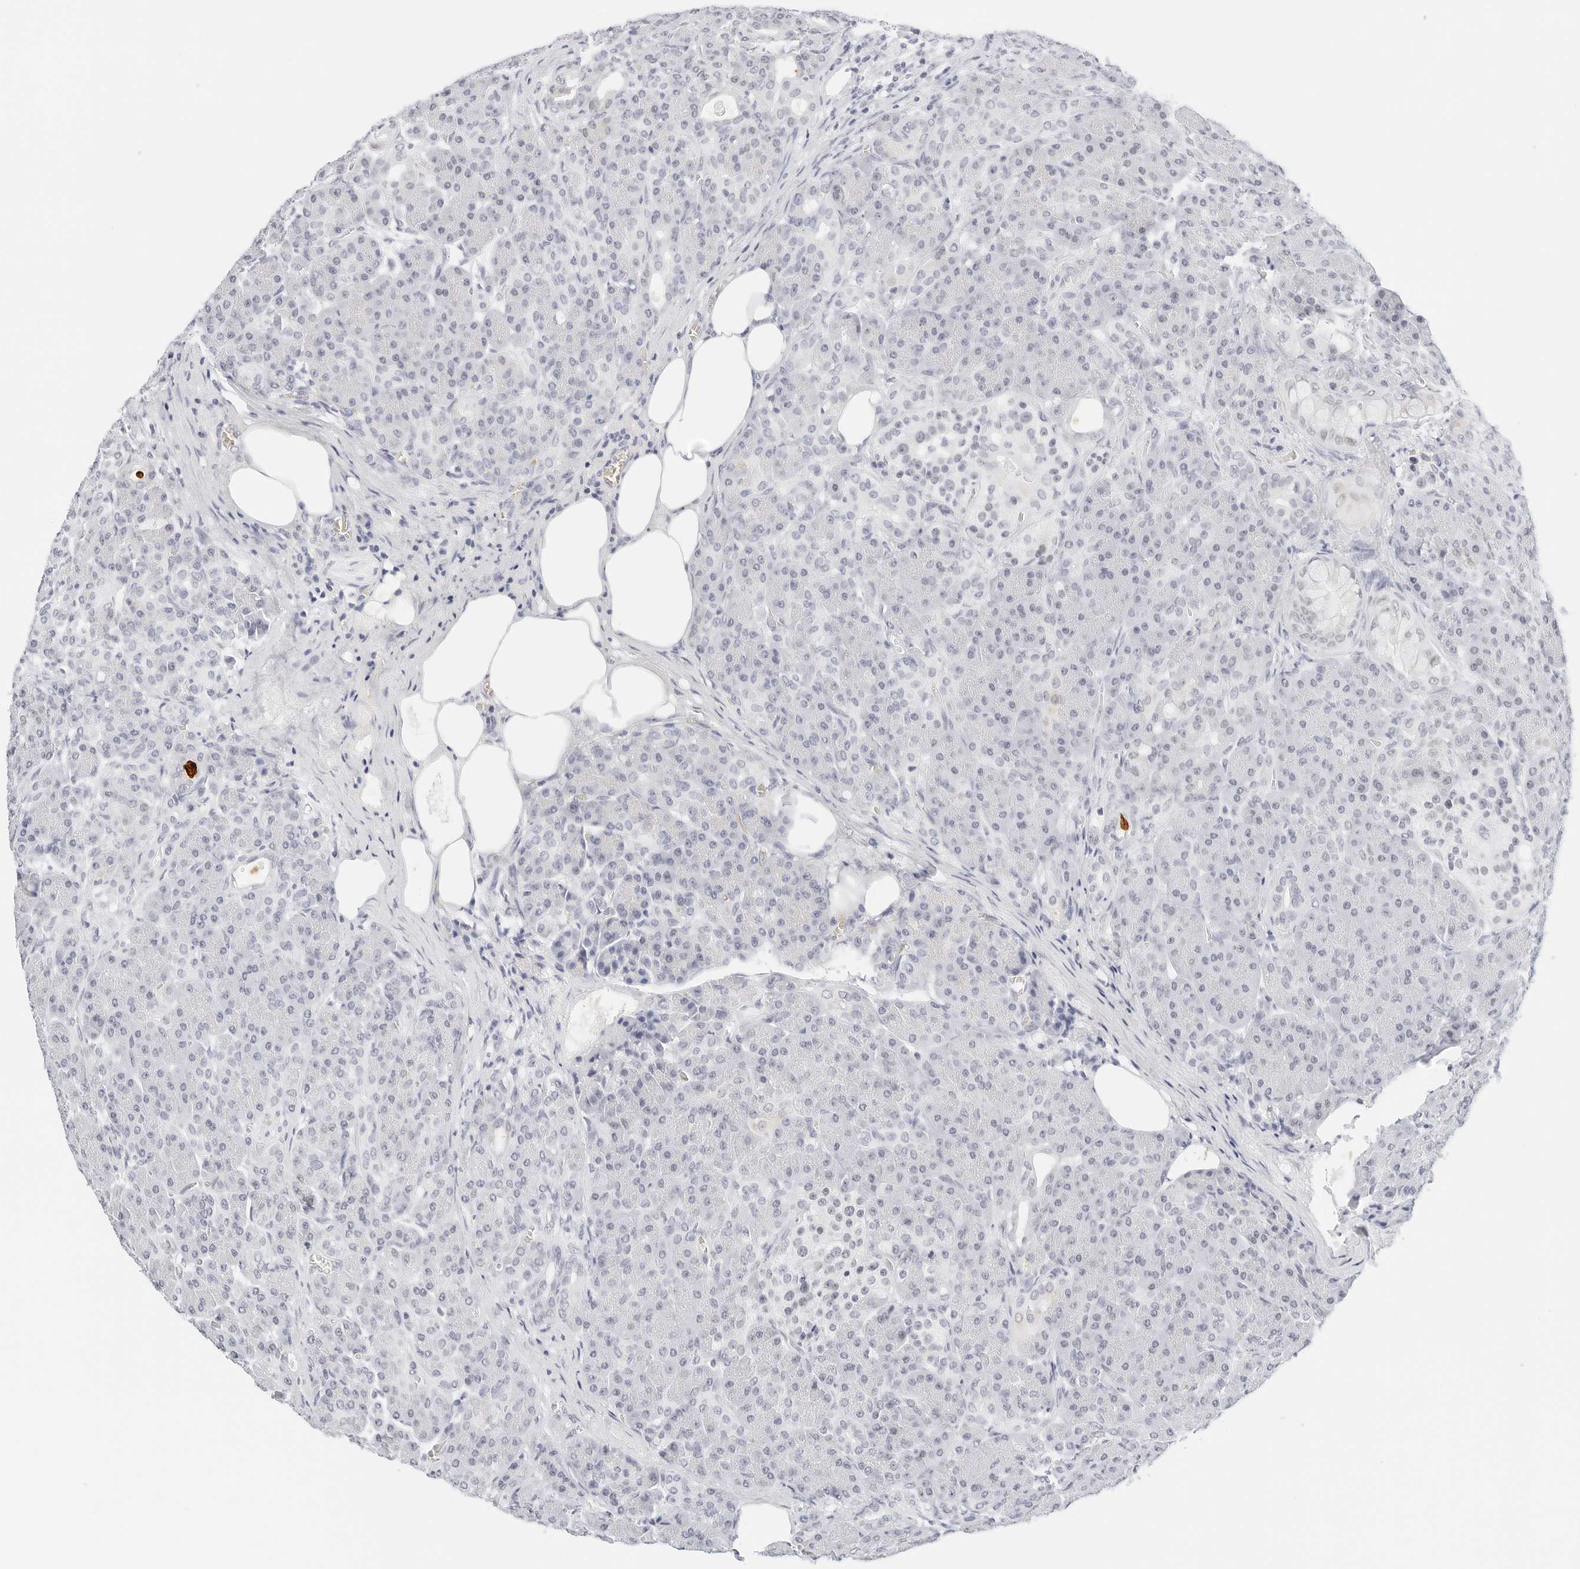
{"staining": {"intensity": "negative", "quantity": "none", "location": "none"}, "tissue": "pancreas", "cell_type": "Exocrine glandular cells", "image_type": "normal", "snomed": [{"axis": "morphology", "description": "Normal tissue, NOS"}, {"axis": "topography", "description": "Pancreas"}], "caption": "Pancreas stained for a protein using immunohistochemistry displays no positivity exocrine glandular cells.", "gene": "CD22", "patient": {"sex": "male", "age": 63}}